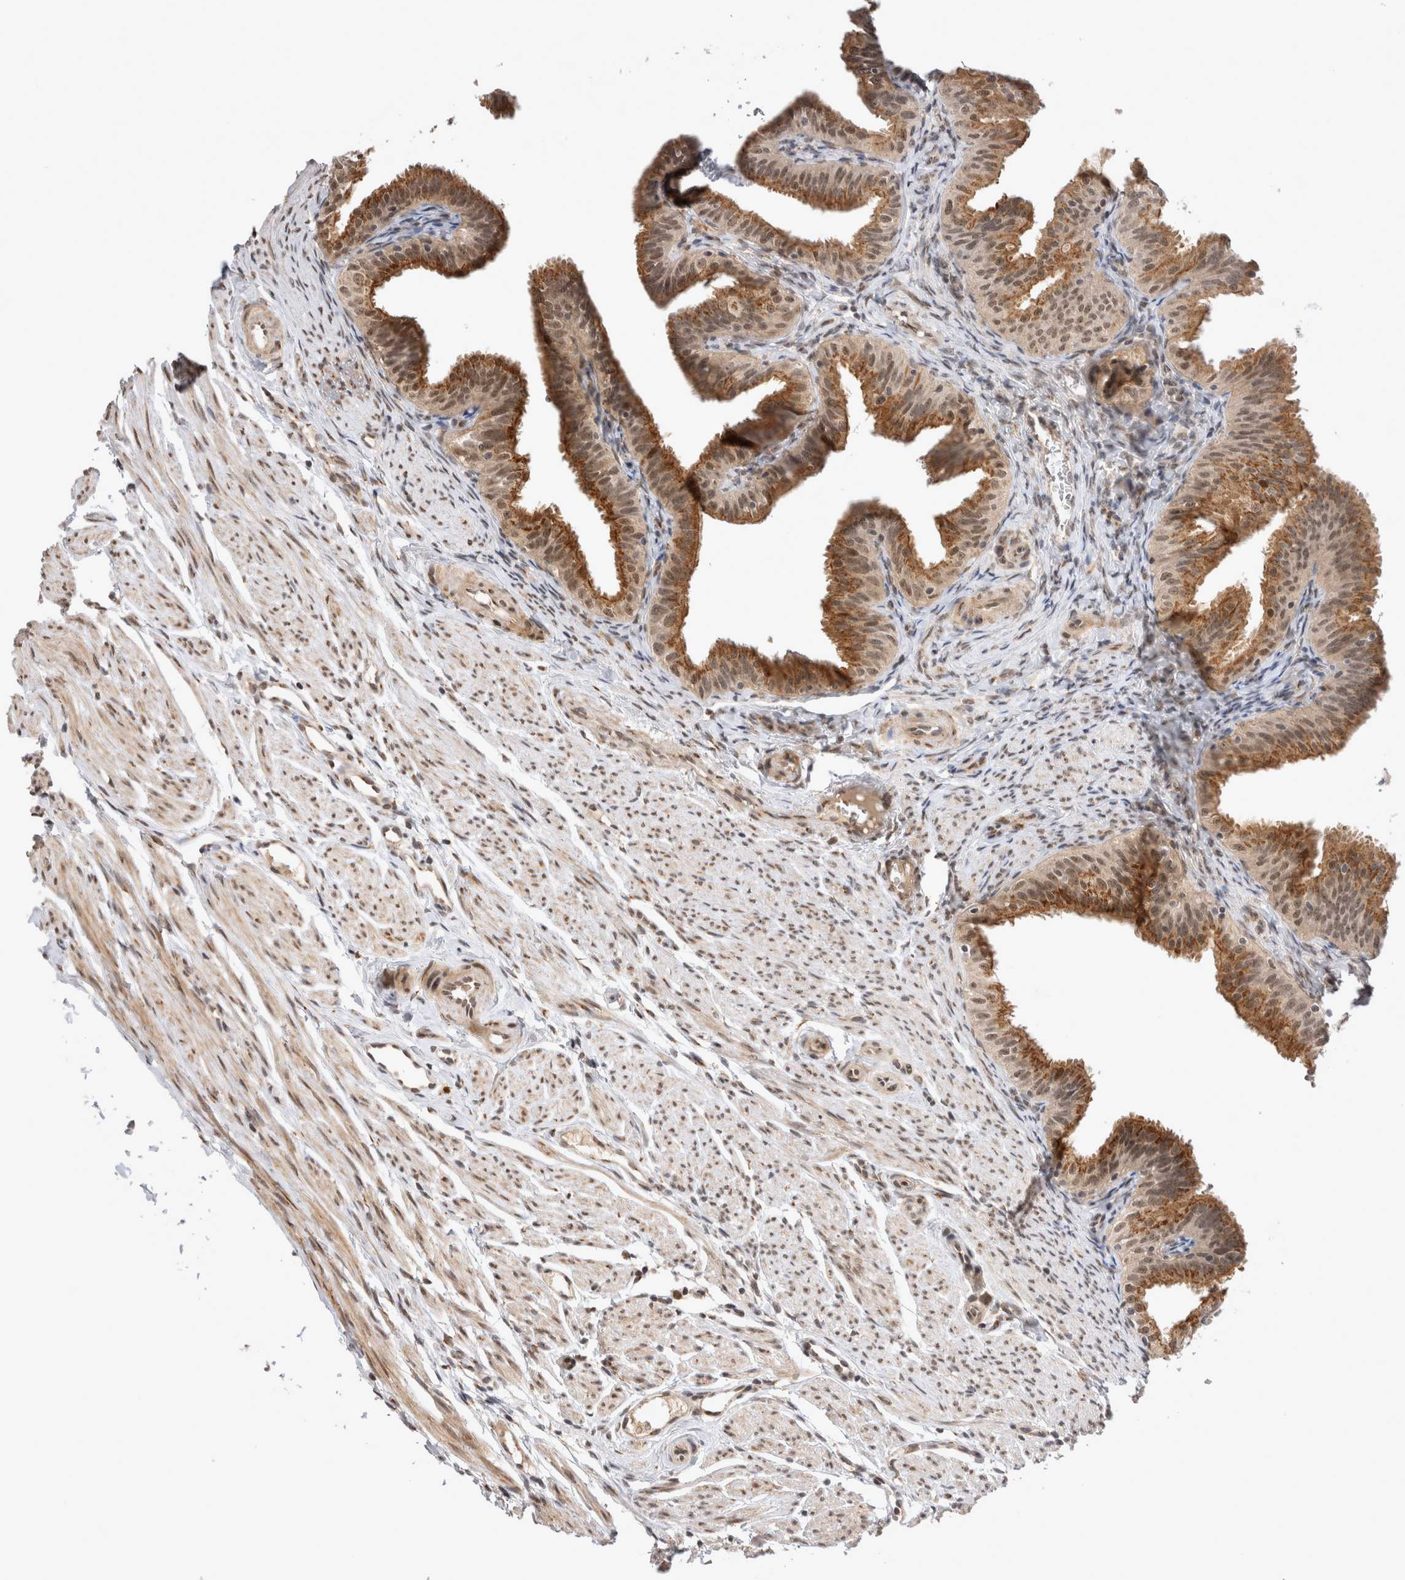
{"staining": {"intensity": "moderate", "quantity": ">75%", "location": "cytoplasmic/membranous,nuclear"}, "tissue": "fallopian tube", "cell_type": "Glandular cells", "image_type": "normal", "snomed": [{"axis": "morphology", "description": "Normal tissue, NOS"}, {"axis": "topography", "description": "Fallopian tube"}], "caption": "A micrograph of human fallopian tube stained for a protein reveals moderate cytoplasmic/membranous,nuclear brown staining in glandular cells.", "gene": "TMEM65", "patient": {"sex": "female", "age": 35}}